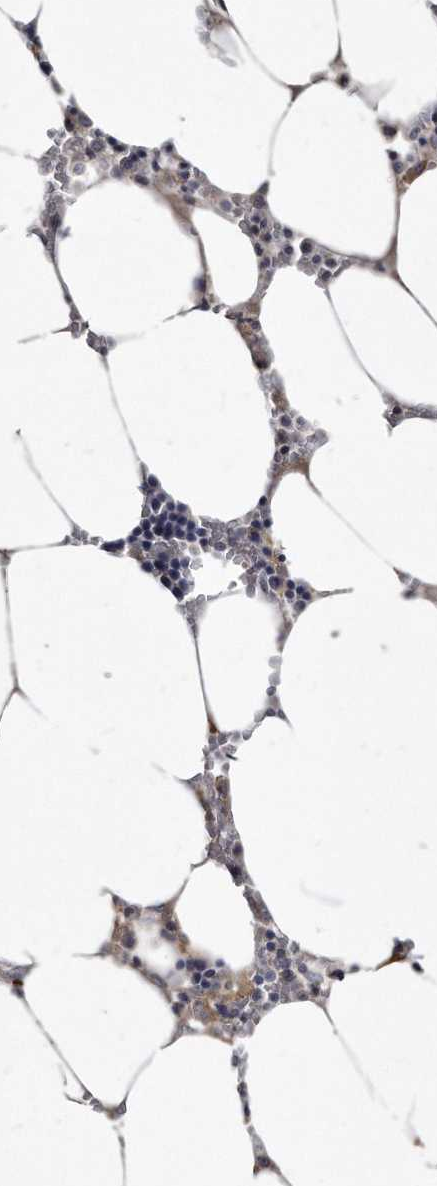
{"staining": {"intensity": "moderate", "quantity": "<25%", "location": "cytoplasmic/membranous"}, "tissue": "bone marrow", "cell_type": "Hematopoietic cells", "image_type": "normal", "snomed": [{"axis": "morphology", "description": "Normal tissue, NOS"}, {"axis": "topography", "description": "Bone marrow"}], "caption": "Hematopoietic cells display moderate cytoplasmic/membranous staining in approximately <25% of cells in normal bone marrow. Ihc stains the protein in brown and the nuclei are stained blue.", "gene": "KLHDC3", "patient": {"sex": "male", "age": 70}}